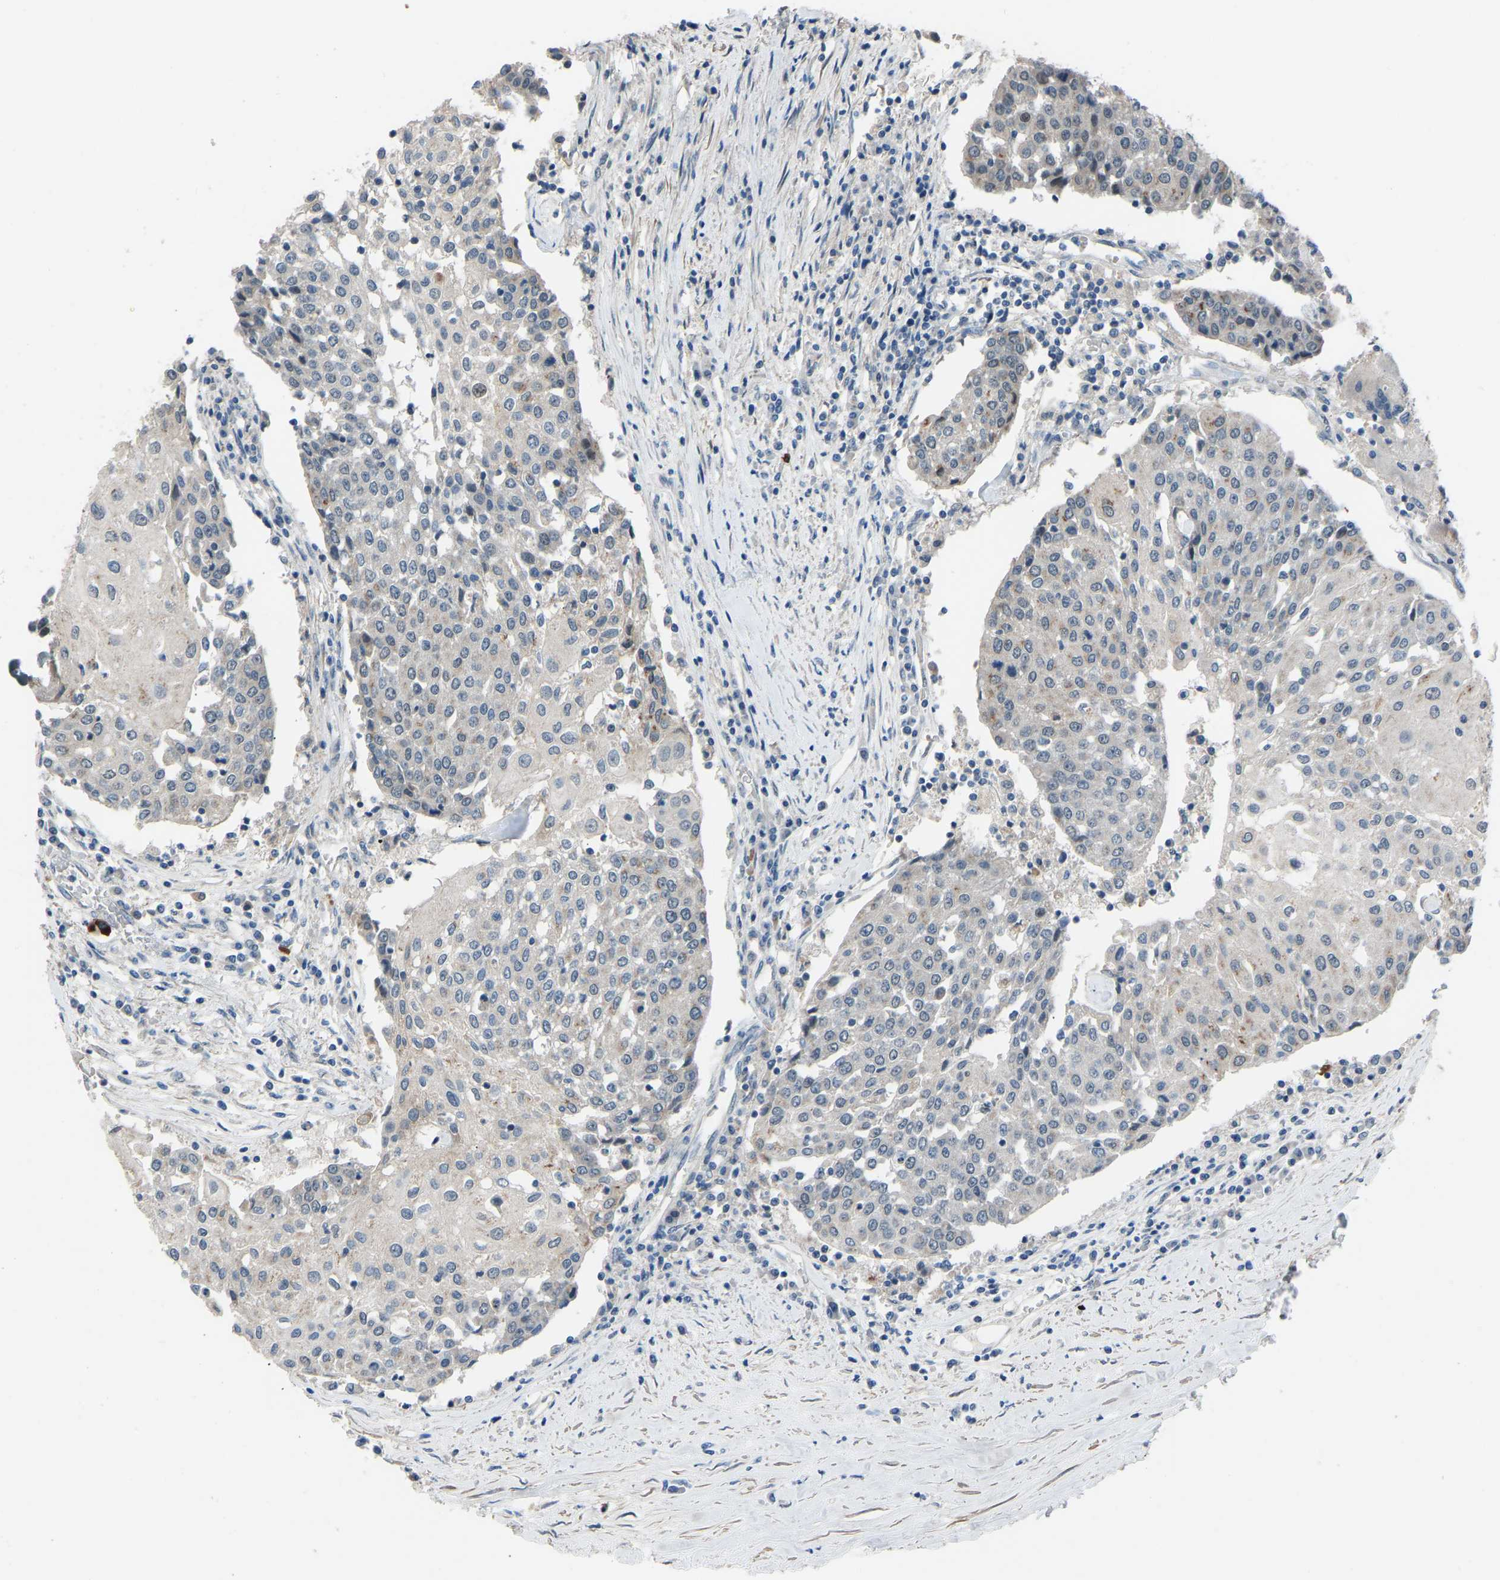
{"staining": {"intensity": "negative", "quantity": "none", "location": "none"}, "tissue": "urothelial cancer", "cell_type": "Tumor cells", "image_type": "cancer", "snomed": [{"axis": "morphology", "description": "Urothelial carcinoma, High grade"}, {"axis": "topography", "description": "Urinary bladder"}], "caption": "High magnification brightfield microscopy of urothelial cancer stained with DAB (brown) and counterstained with hematoxylin (blue): tumor cells show no significant expression. (DAB (3,3'-diaminobenzidine) IHC with hematoxylin counter stain).", "gene": "CDK2AP1", "patient": {"sex": "female", "age": 85}}